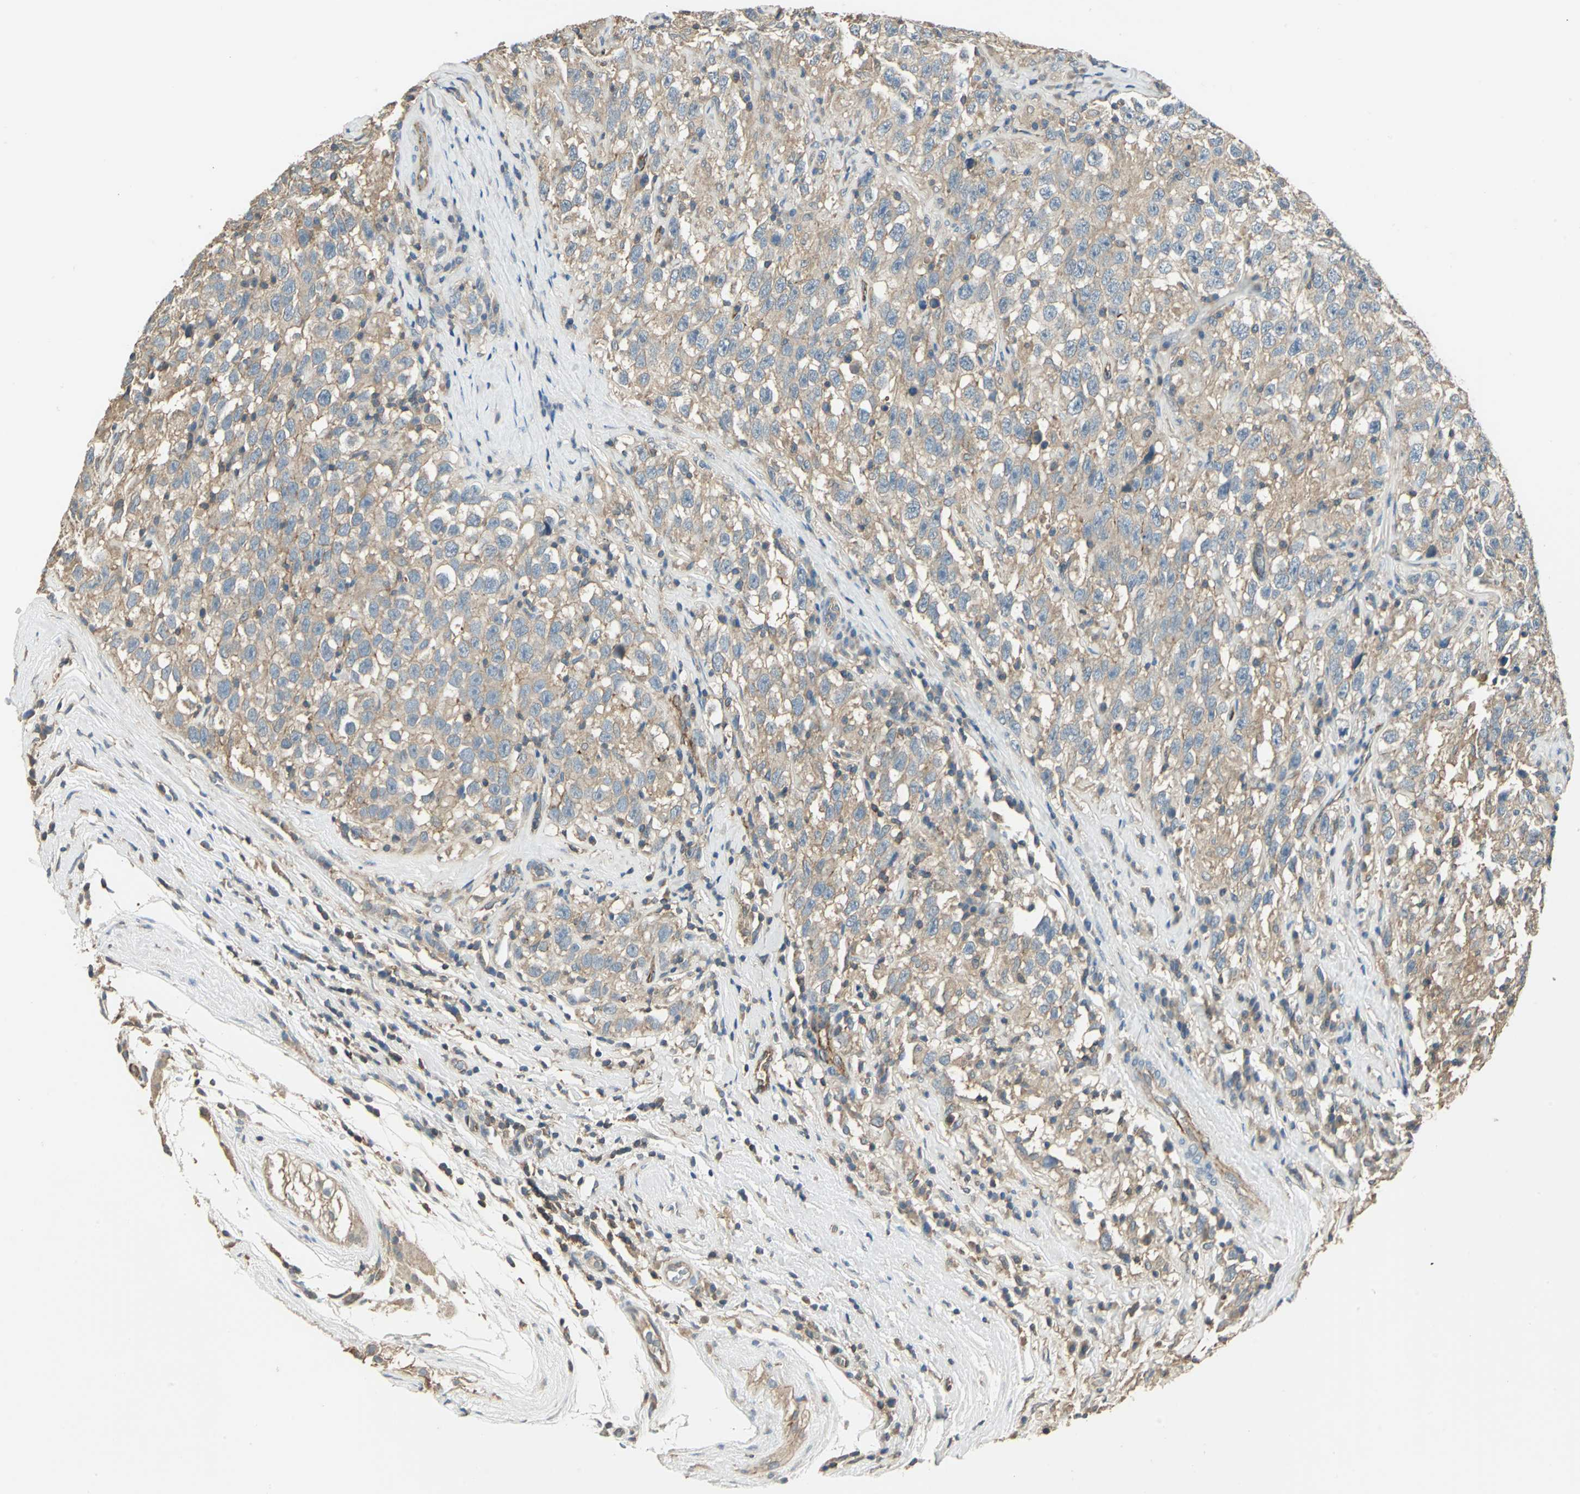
{"staining": {"intensity": "moderate", "quantity": ">75%", "location": "cytoplasmic/membranous"}, "tissue": "testis cancer", "cell_type": "Tumor cells", "image_type": "cancer", "snomed": [{"axis": "morphology", "description": "Seminoma, NOS"}, {"axis": "topography", "description": "Testis"}], "caption": "Immunohistochemistry (IHC) of human testis cancer (seminoma) reveals medium levels of moderate cytoplasmic/membranous positivity in about >75% of tumor cells.", "gene": "RAPGEF1", "patient": {"sex": "male", "age": 41}}